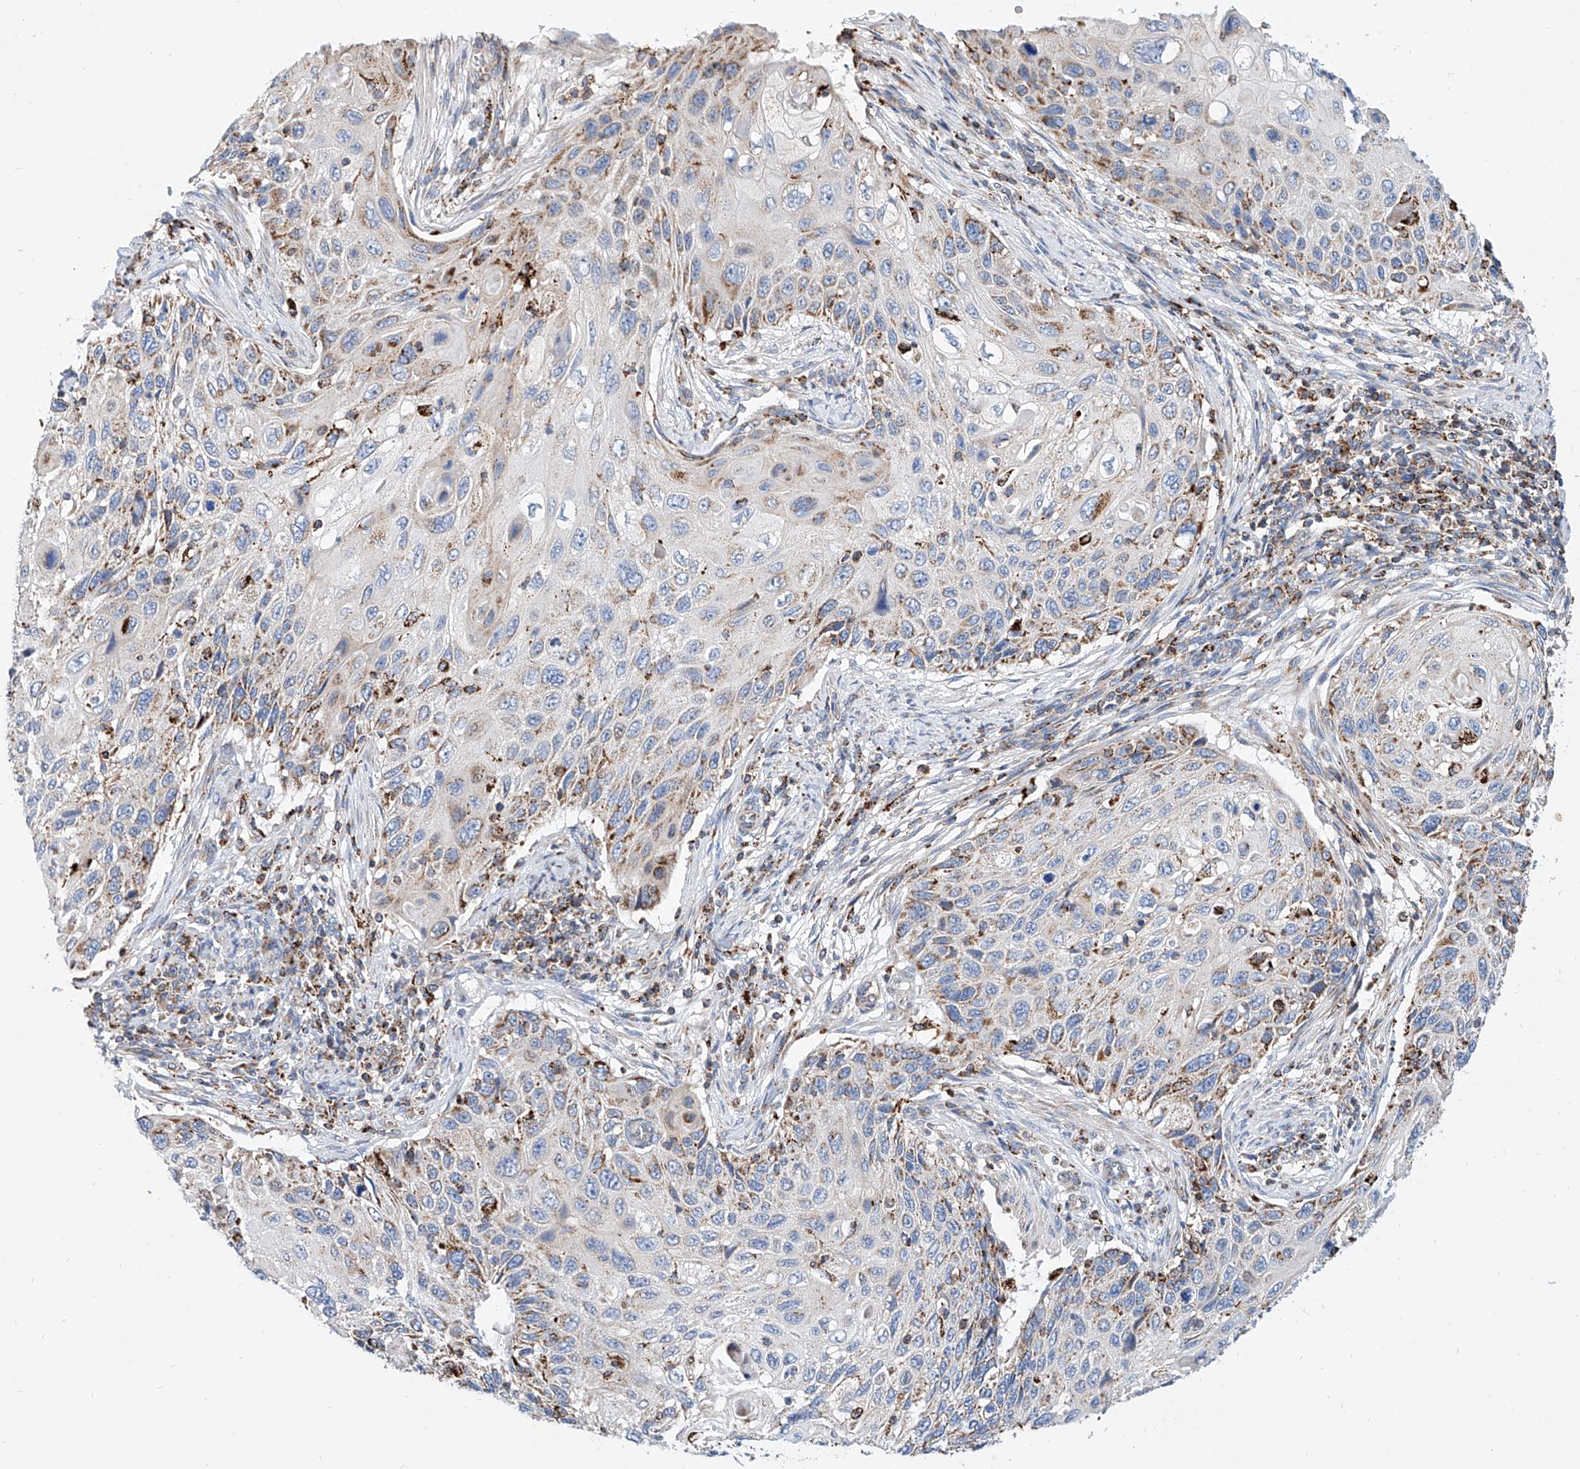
{"staining": {"intensity": "moderate", "quantity": "<25%", "location": "cytoplasmic/membranous"}, "tissue": "cervical cancer", "cell_type": "Tumor cells", "image_type": "cancer", "snomed": [{"axis": "morphology", "description": "Squamous cell carcinoma, NOS"}, {"axis": "topography", "description": "Cervix"}], "caption": "Protein staining of cervical cancer tissue displays moderate cytoplasmic/membranous expression in approximately <25% of tumor cells.", "gene": "CPNE5", "patient": {"sex": "female", "age": 70}}